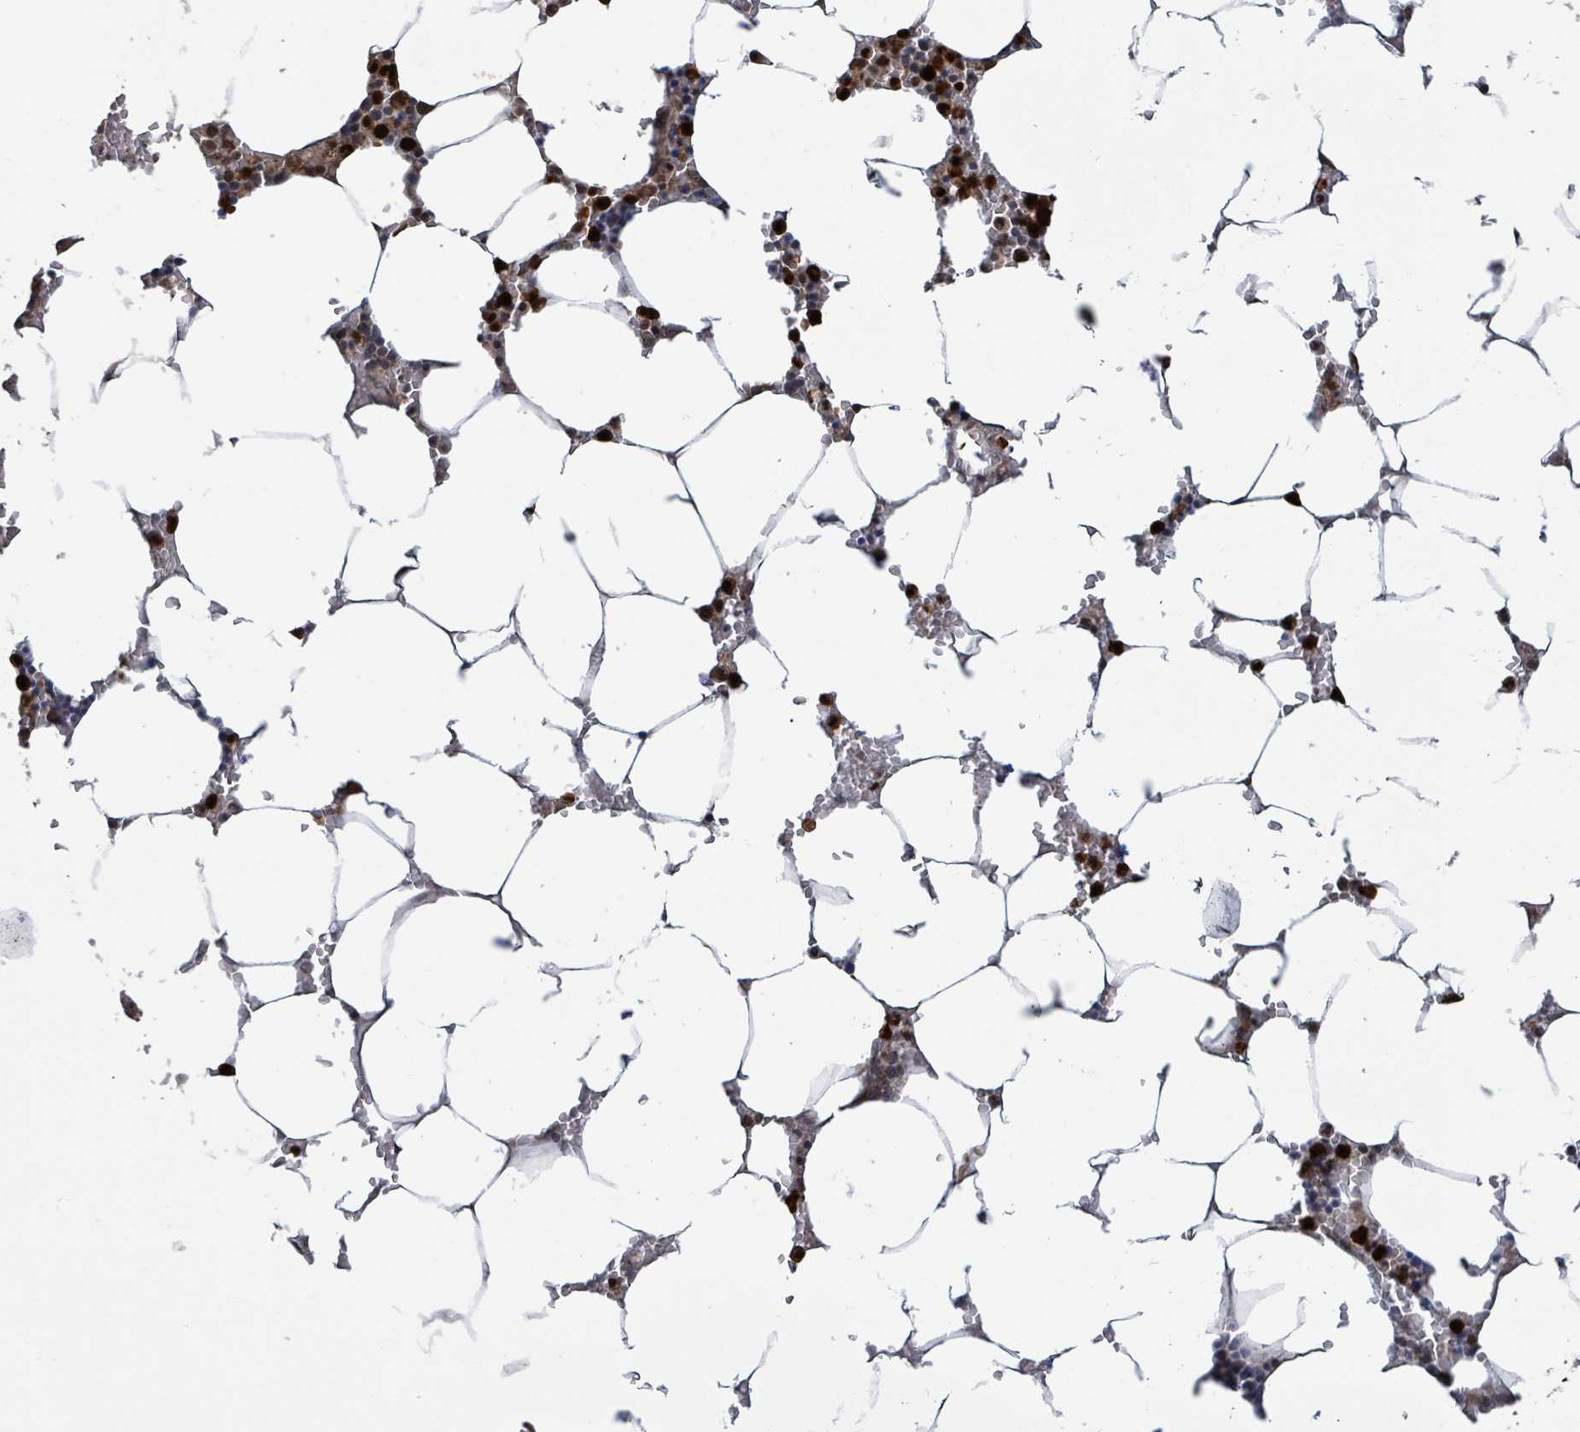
{"staining": {"intensity": "strong", "quantity": "25%-75%", "location": "cytoplasmic/membranous,nuclear"}, "tissue": "bone marrow", "cell_type": "Hematopoietic cells", "image_type": "normal", "snomed": [{"axis": "morphology", "description": "Normal tissue, NOS"}, {"axis": "topography", "description": "Bone marrow"}], "caption": "DAB immunohistochemical staining of benign bone marrow reveals strong cytoplasmic/membranous,nuclear protein positivity in about 25%-75% of hematopoietic cells. Nuclei are stained in blue.", "gene": "COQ6", "patient": {"sex": "male", "age": 70}}